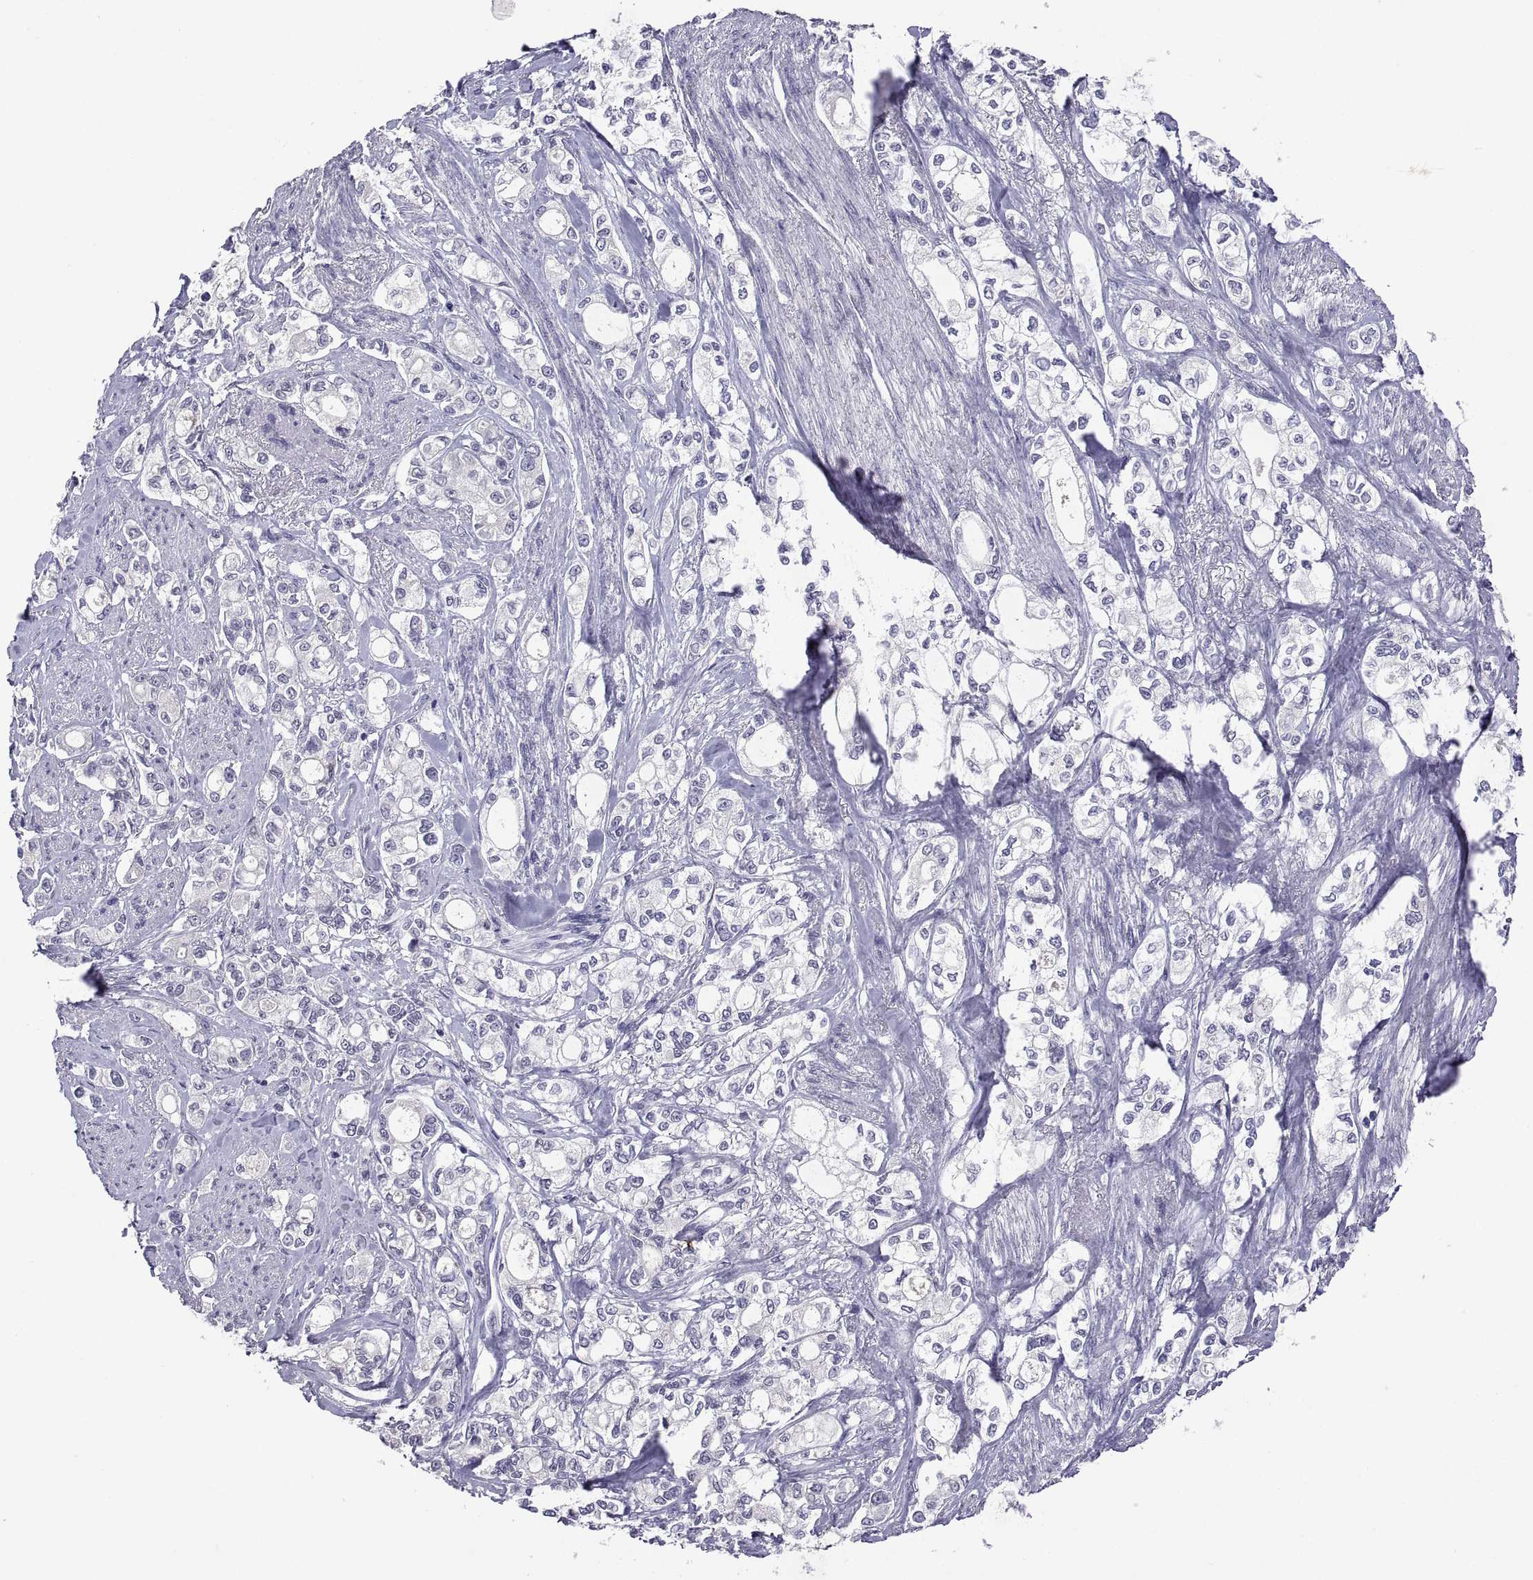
{"staining": {"intensity": "negative", "quantity": "none", "location": "none"}, "tissue": "stomach cancer", "cell_type": "Tumor cells", "image_type": "cancer", "snomed": [{"axis": "morphology", "description": "Adenocarcinoma, NOS"}, {"axis": "topography", "description": "Stomach"}], "caption": "There is no significant staining in tumor cells of stomach cancer.", "gene": "MS4A1", "patient": {"sex": "male", "age": 63}}